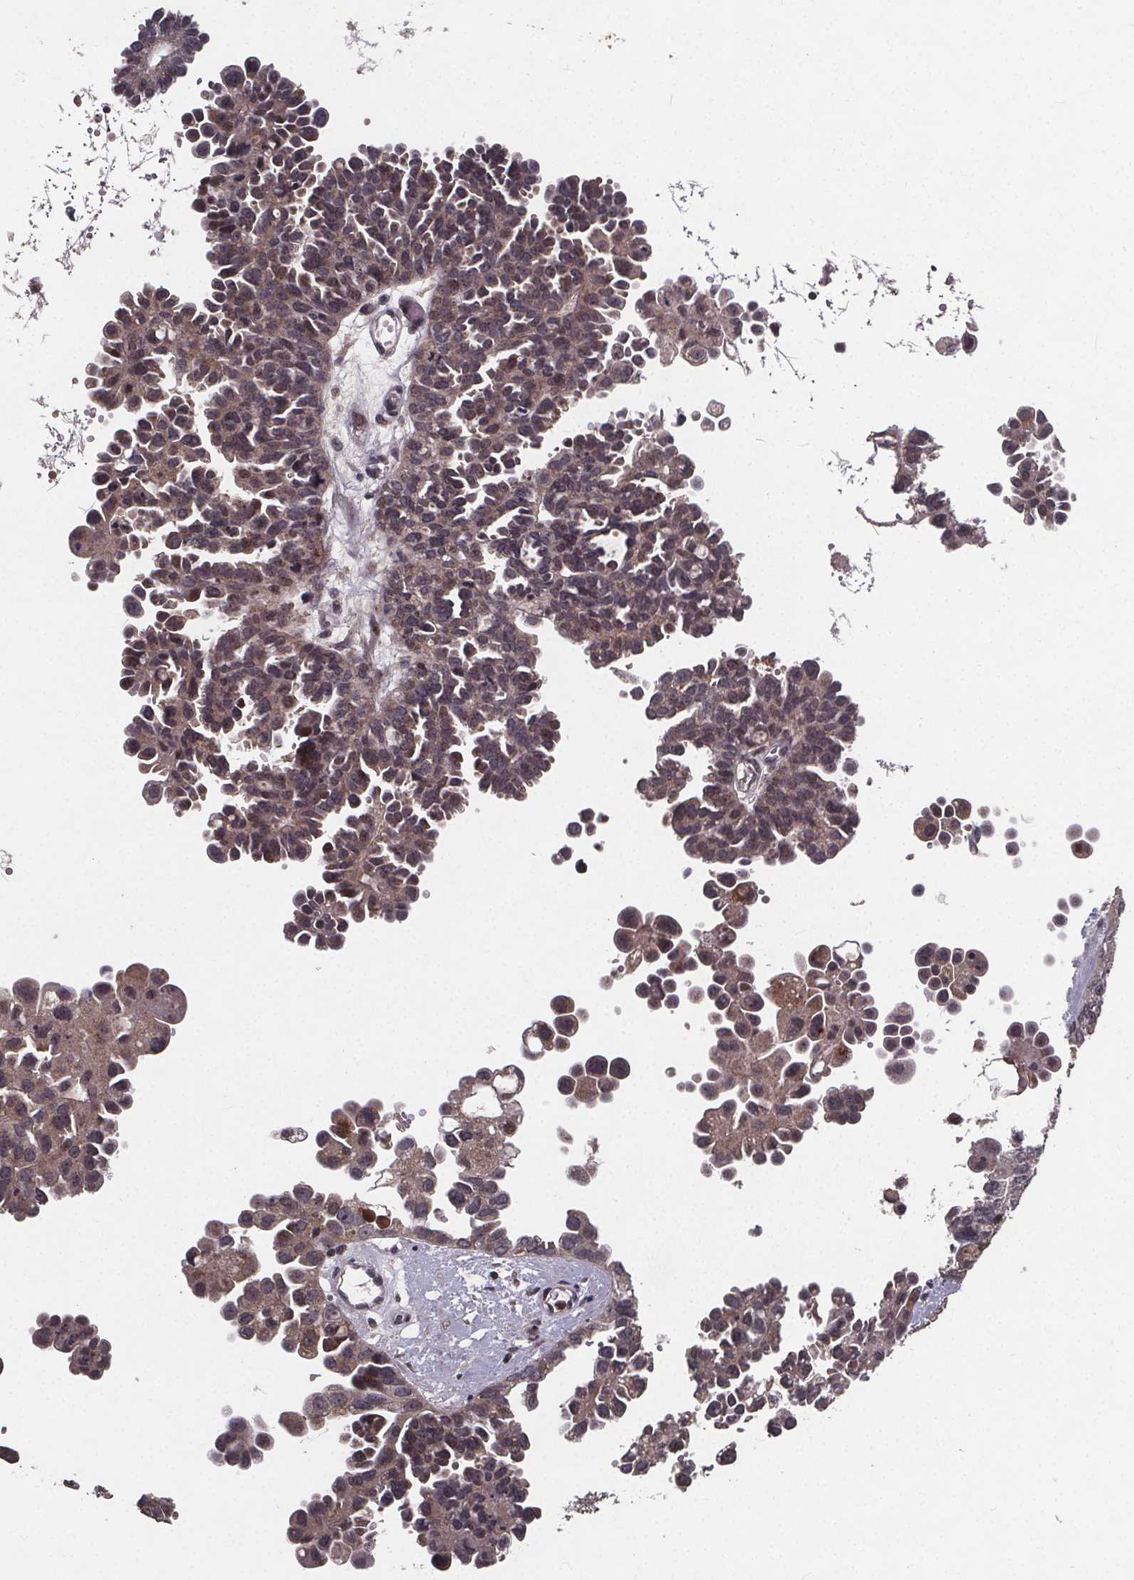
{"staining": {"intensity": "weak", "quantity": "25%-75%", "location": "nuclear"}, "tissue": "ovarian cancer", "cell_type": "Tumor cells", "image_type": "cancer", "snomed": [{"axis": "morphology", "description": "Cystadenocarcinoma, serous, NOS"}, {"axis": "topography", "description": "Ovary"}], "caption": "Human ovarian cancer (serous cystadenocarcinoma) stained with a brown dye shows weak nuclear positive expression in approximately 25%-75% of tumor cells.", "gene": "GPX3", "patient": {"sex": "female", "age": 53}}